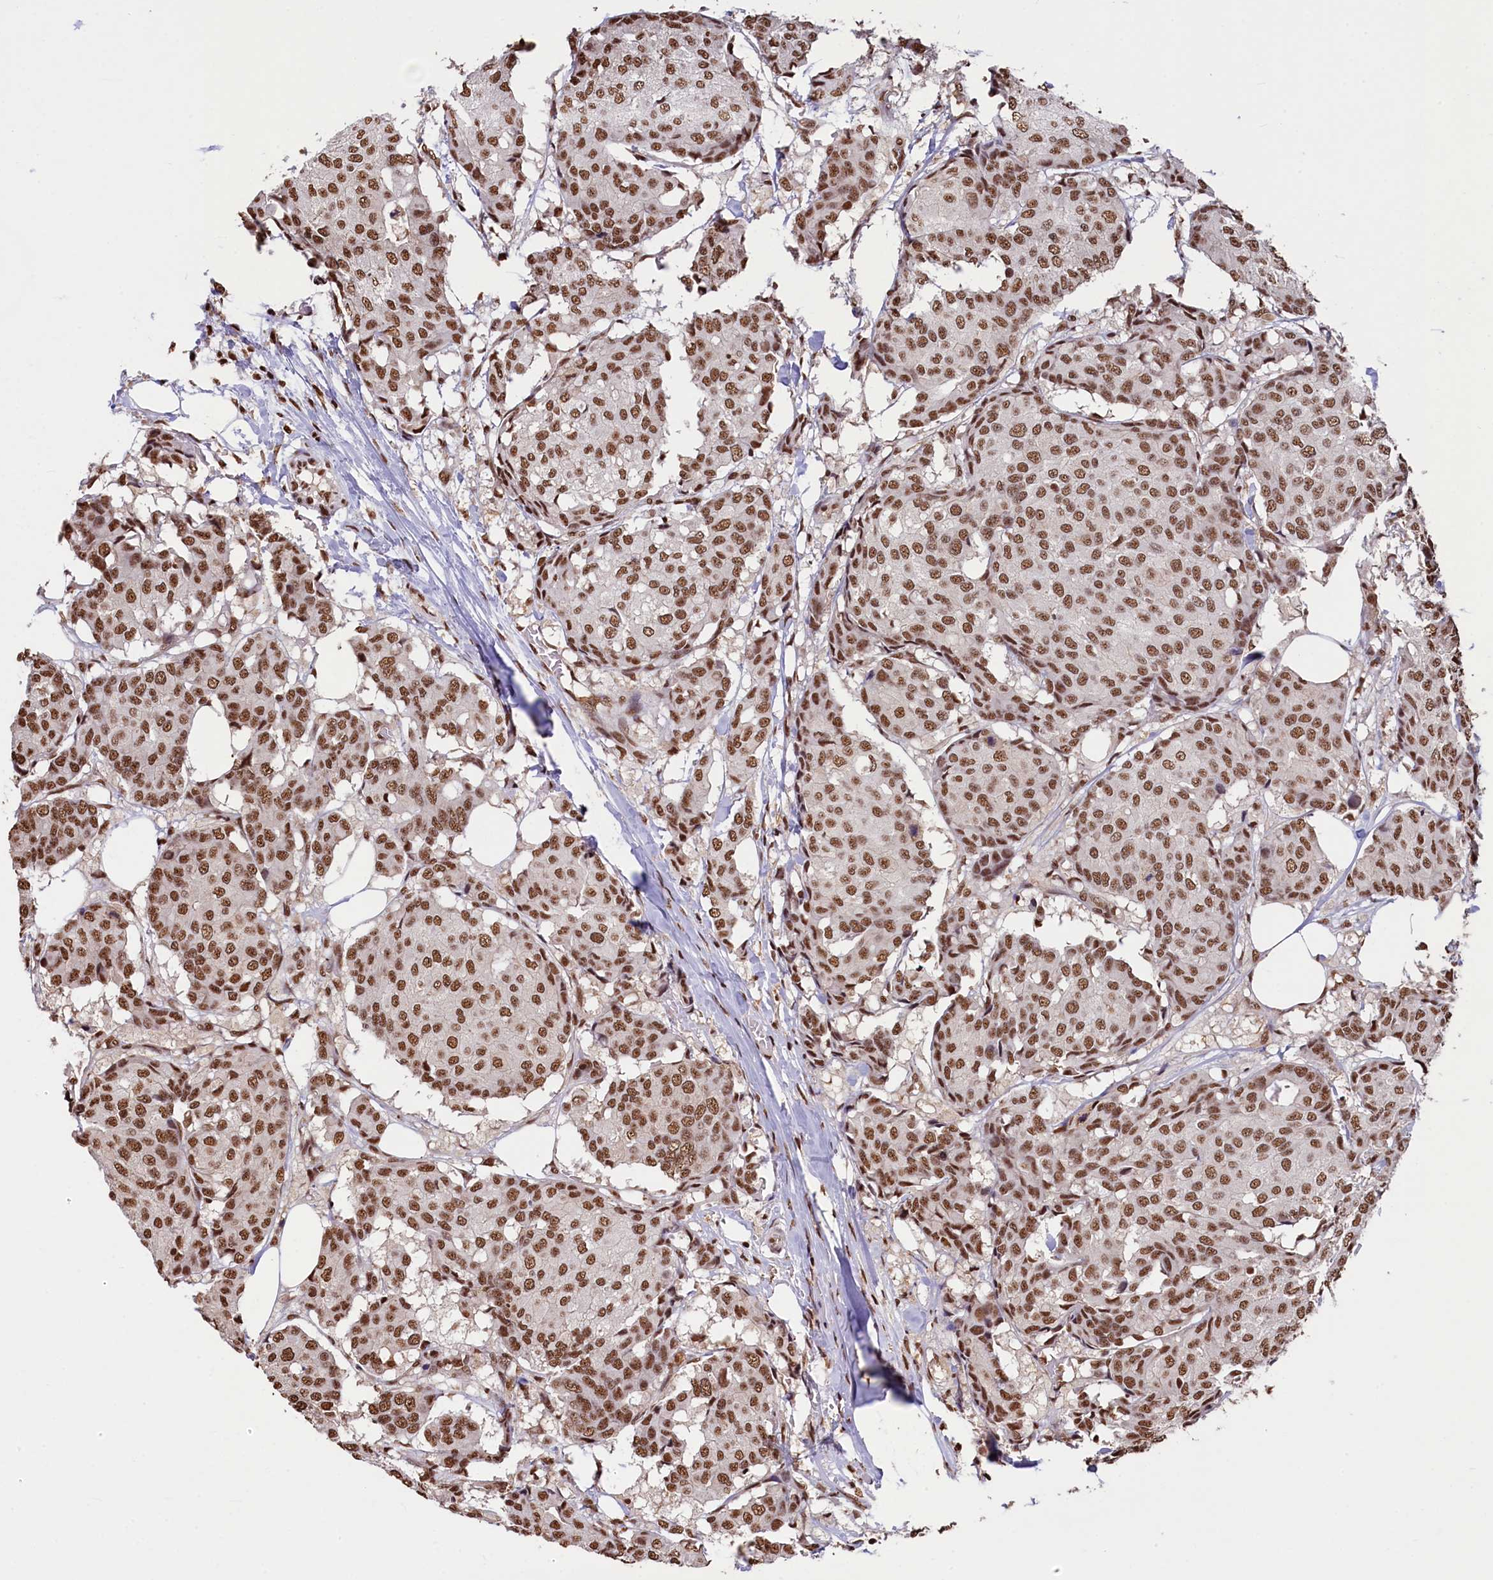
{"staining": {"intensity": "strong", "quantity": ">75%", "location": "nuclear"}, "tissue": "breast cancer", "cell_type": "Tumor cells", "image_type": "cancer", "snomed": [{"axis": "morphology", "description": "Duct carcinoma"}, {"axis": "topography", "description": "Breast"}], "caption": "Immunohistochemical staining of infiltrating ductal carcinoma (breast) reveals high levels of strong nuclear positivity in about >75% of tumor cells.", "gene": "SNRPD2", "patient": {"sex": "female", "age": 75}}